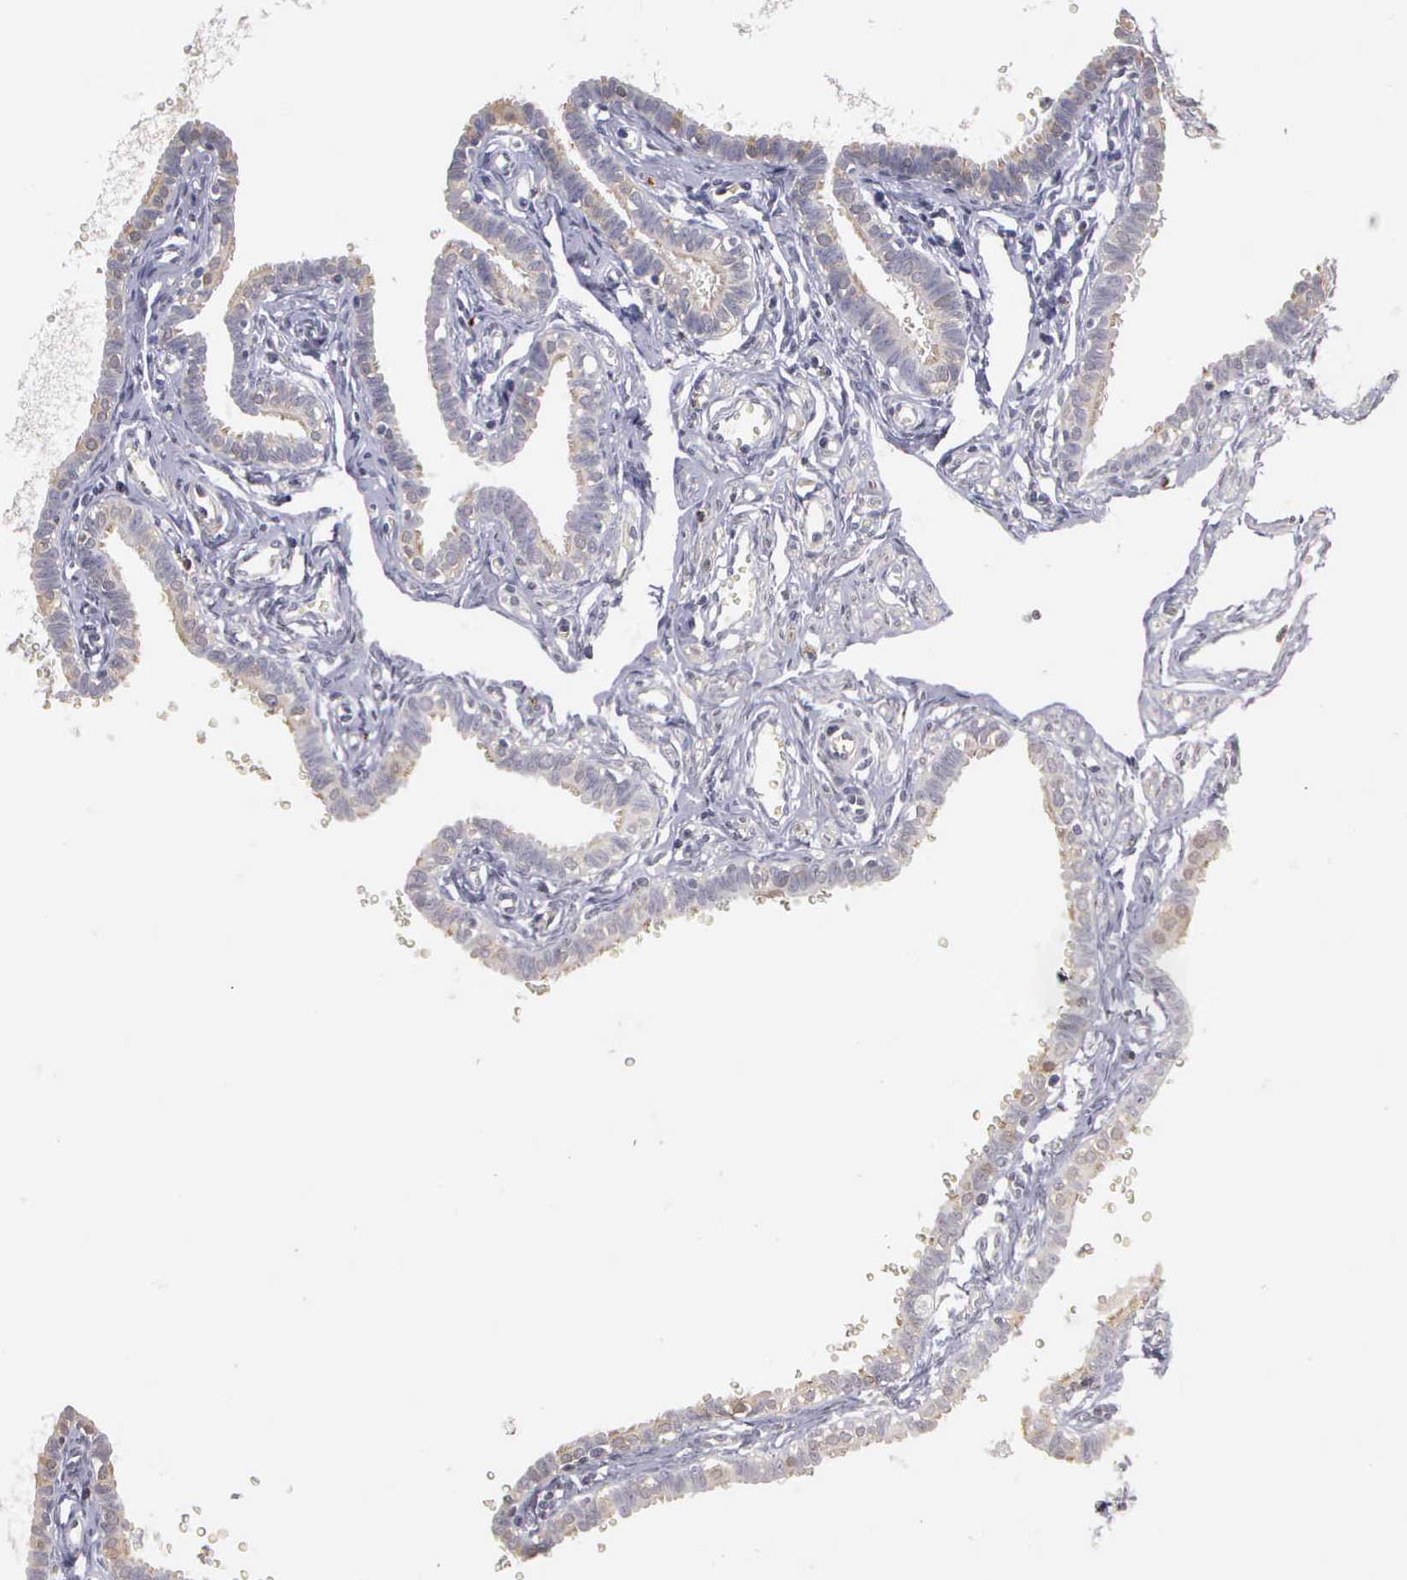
{"staining": {"intensity": "weak", "quantity": "25%-75%", "location": "cytoplasmic/membranous"}, "tissue": "fallopian tube", "cell_type": "Glandular cells", "image_type": "normal", "snomed": [{"axis": "morphology", "description": "Normal tissue, NOS"}, {"axis": "topography", "description": "Fallopian tube"}], "caption": "Immunohistochemistry (IHC) (DAB (3,3'-diaminobenzidine)) staining of benign fallopian tube shows weak cytoplasmic/membranous protein positivity in approximately 25%-75% of glandular cells. The staining was performed using DAB (3,3'-diaminobenzidine) to visualize the protein expression in brown, while the nuclei were stained in blue with hematoxylin (Magnification: 20x).", "gene": "ENO3", "patient": {"sex": "female", "age": 35}}